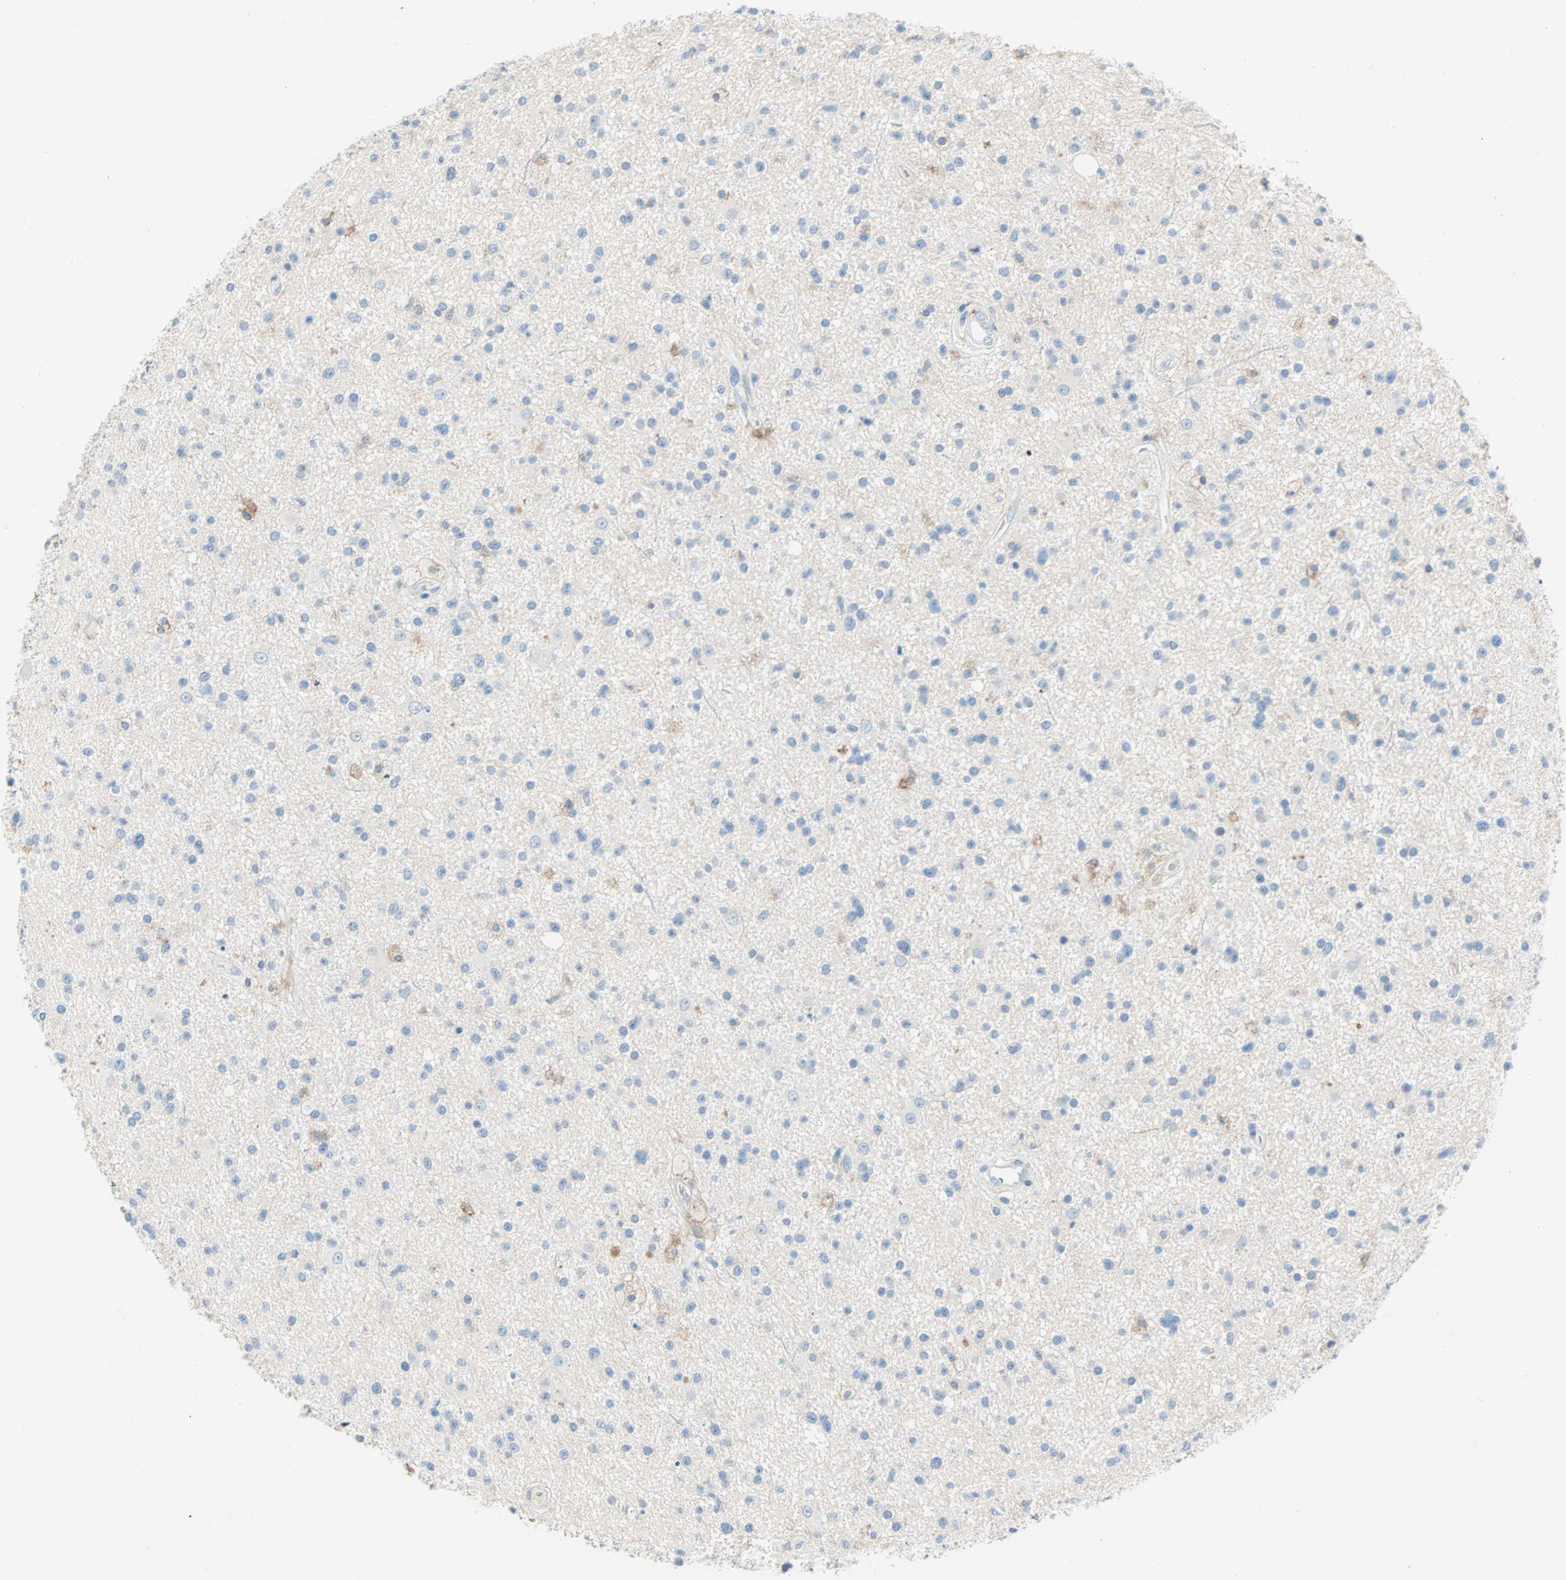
{"staining": {"intensity": "weak", "quantity": "<25%", "location": "cytoplasmic/membranous"}, "tissue": "glioma", "cell_type": "Tumor cells", "image_type": "cancer", "snomed": [{"axis": "morphology", "description": "Glioma, malignant, High grade"}, {"axis": "topography", "description": "Brain"}], "caption": "Malignant high-grade glioma stained for a protein using immunohistochemistry displays no positivity tumor cells.", "gene": "CLEC4A", "patient": {"sex": "male", "age": 33}}